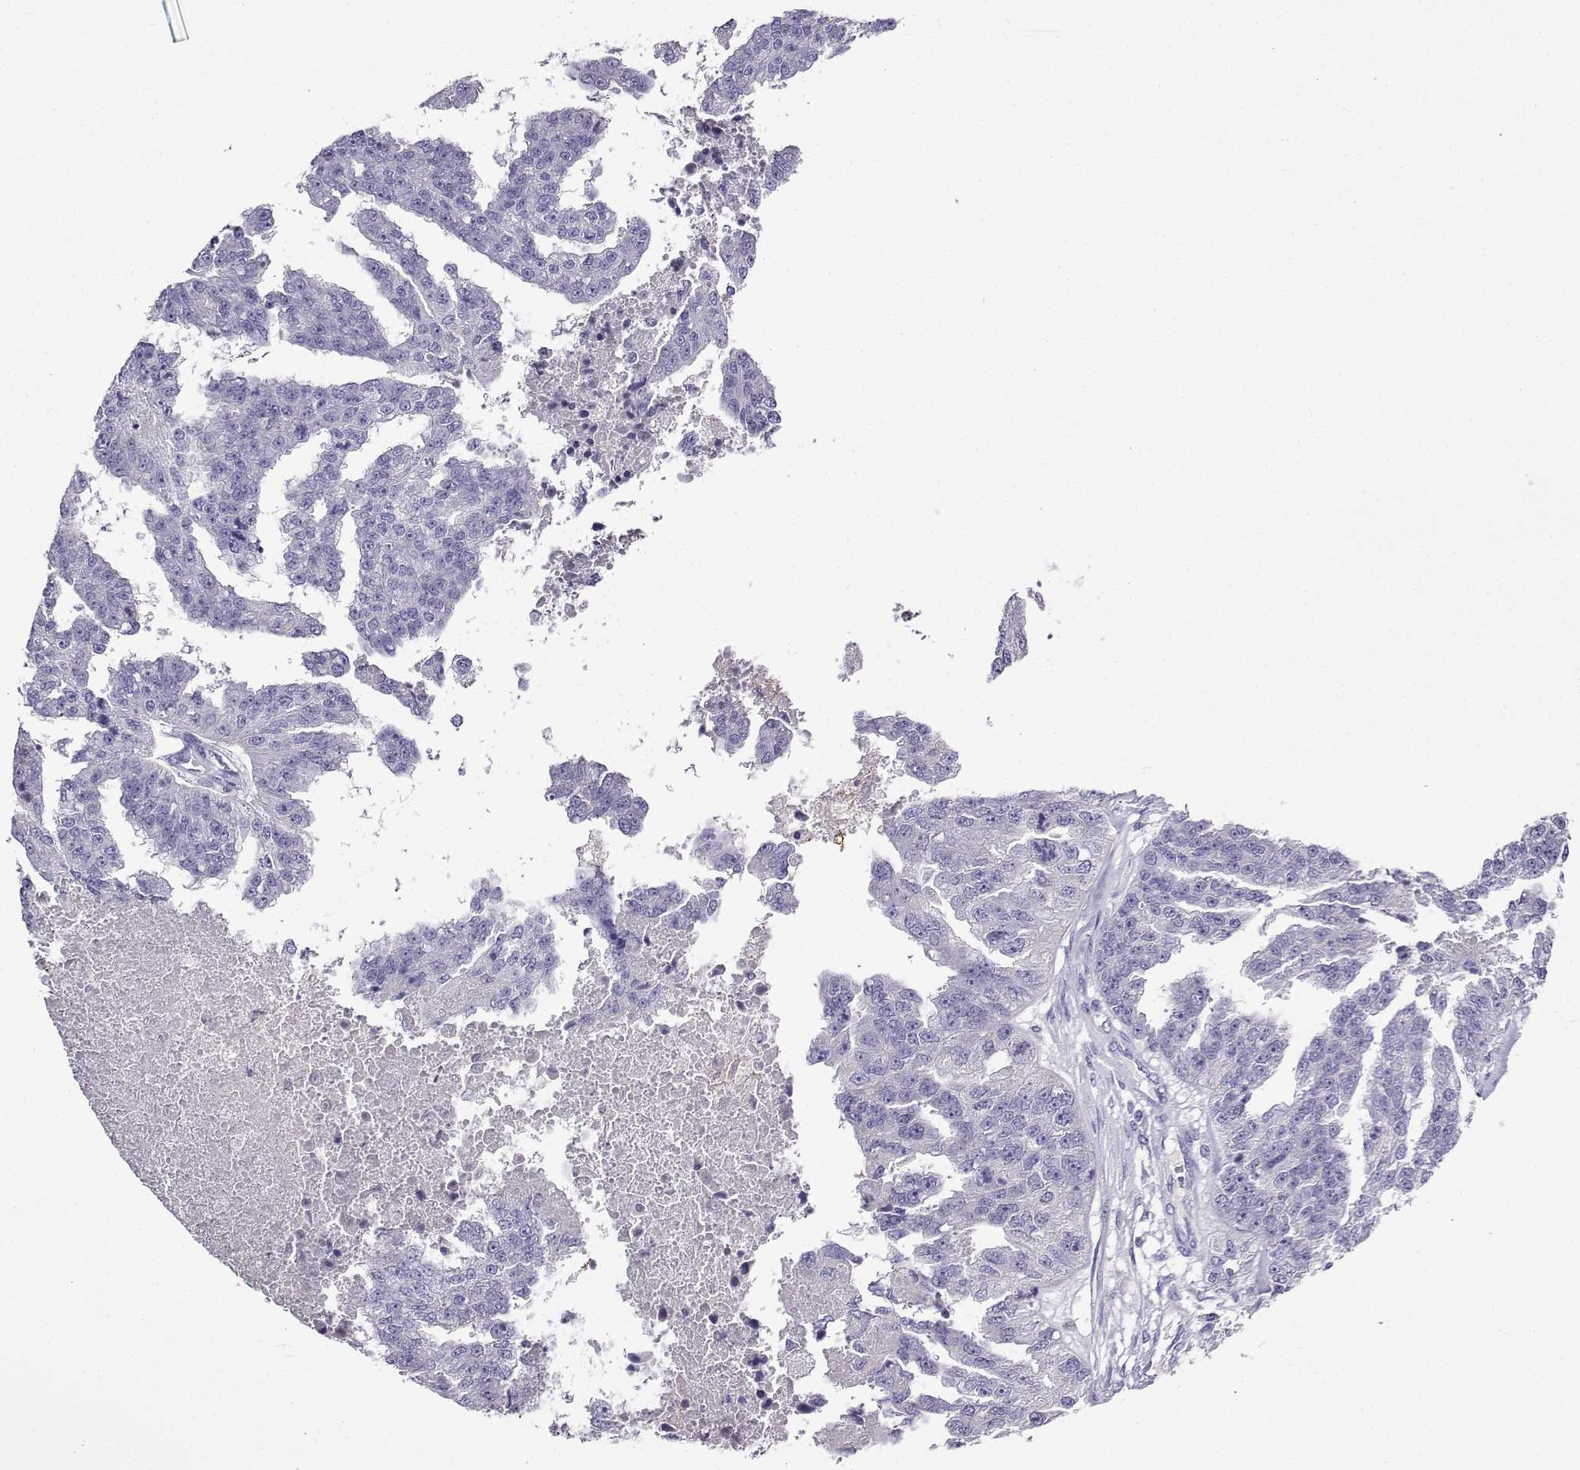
{"staining": {"intensity": "negative", "quantity": "none", "location": "none"}, "tissue": "ovarian cancer", "cell_type": "Tumor cells", "image_type": "cancer", "snomed": [{"axis": "morphology", "description": "Cystadenocarcinoma, serous, NOS"}, {"axis": "topography", "description": "Ovary"}], "caption": "High magnification brightfield microscopy of ovarian serous cystadenocarcinoma stained with DAB (brown) and counterstained with hematoxylin (blue): tumor cells show no significant positivity.", "gene": "LINGO1", "patient": {"sex": "female", "age": 58}}